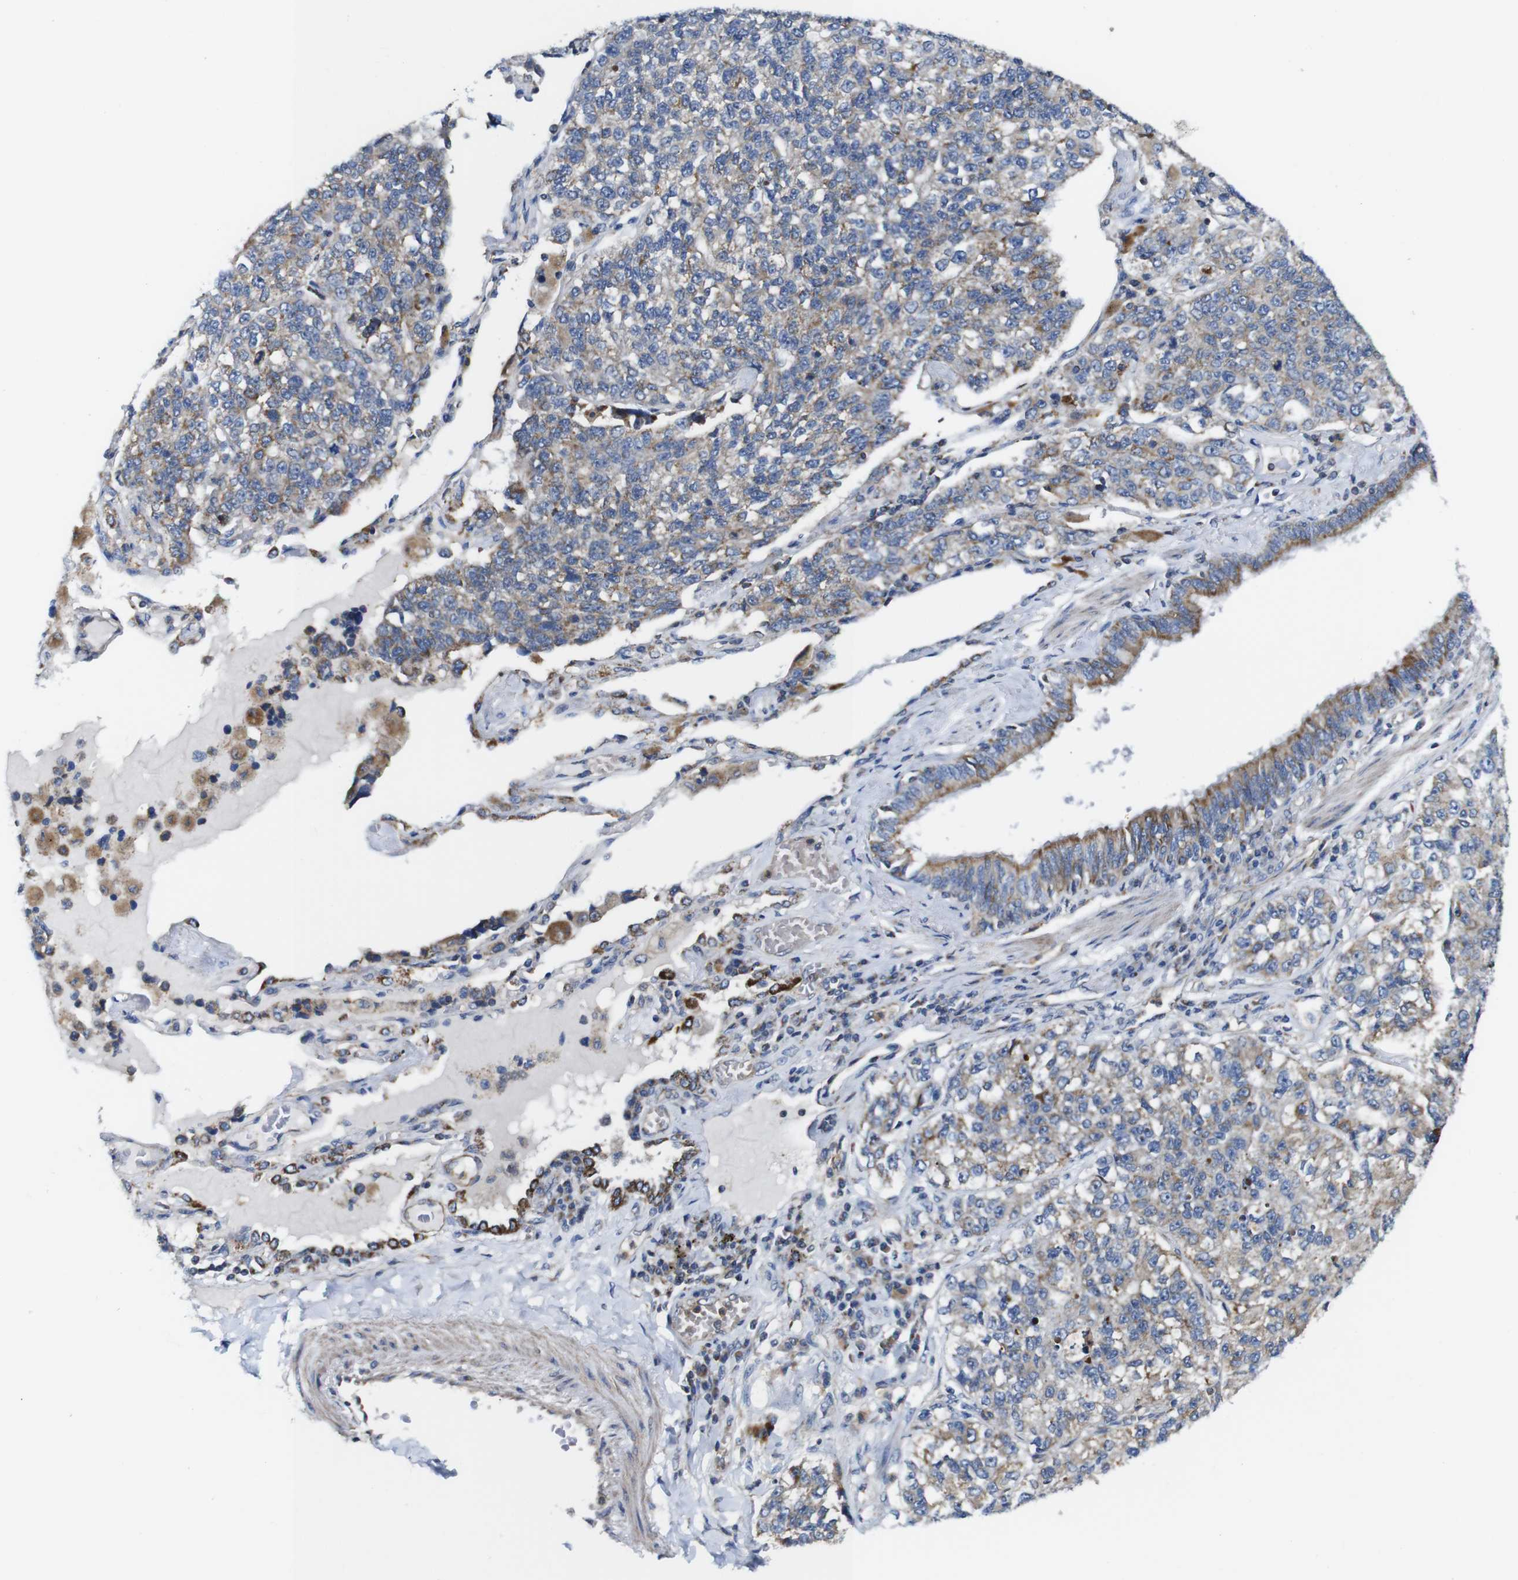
{"staining": {"intensity": "moderate", "quantity": ">75%", "location": "cytoplasmic/membranous"}, "tissue": "lung cancer", "cell_type": "Tumor cells", "image_type": "cancer", "snomed": [{"axis": "morphology", "description": "Adenocarcinoma, NOS"}, {"axis": "topography", "description": "Lung"}], "caption": "Immunohistochemistry histopathology image of neoplastic tissue: human lung cancer stained using immunohistochemistry displays medium levels of moderate protein expression localized specifically in the cytoplasmic/membranous of tumor cells, appearing as a cytoplasmic/membranous brown color.", "gene": "PDCD1LG2", "patient": {"sex": "male", "age": 49}}